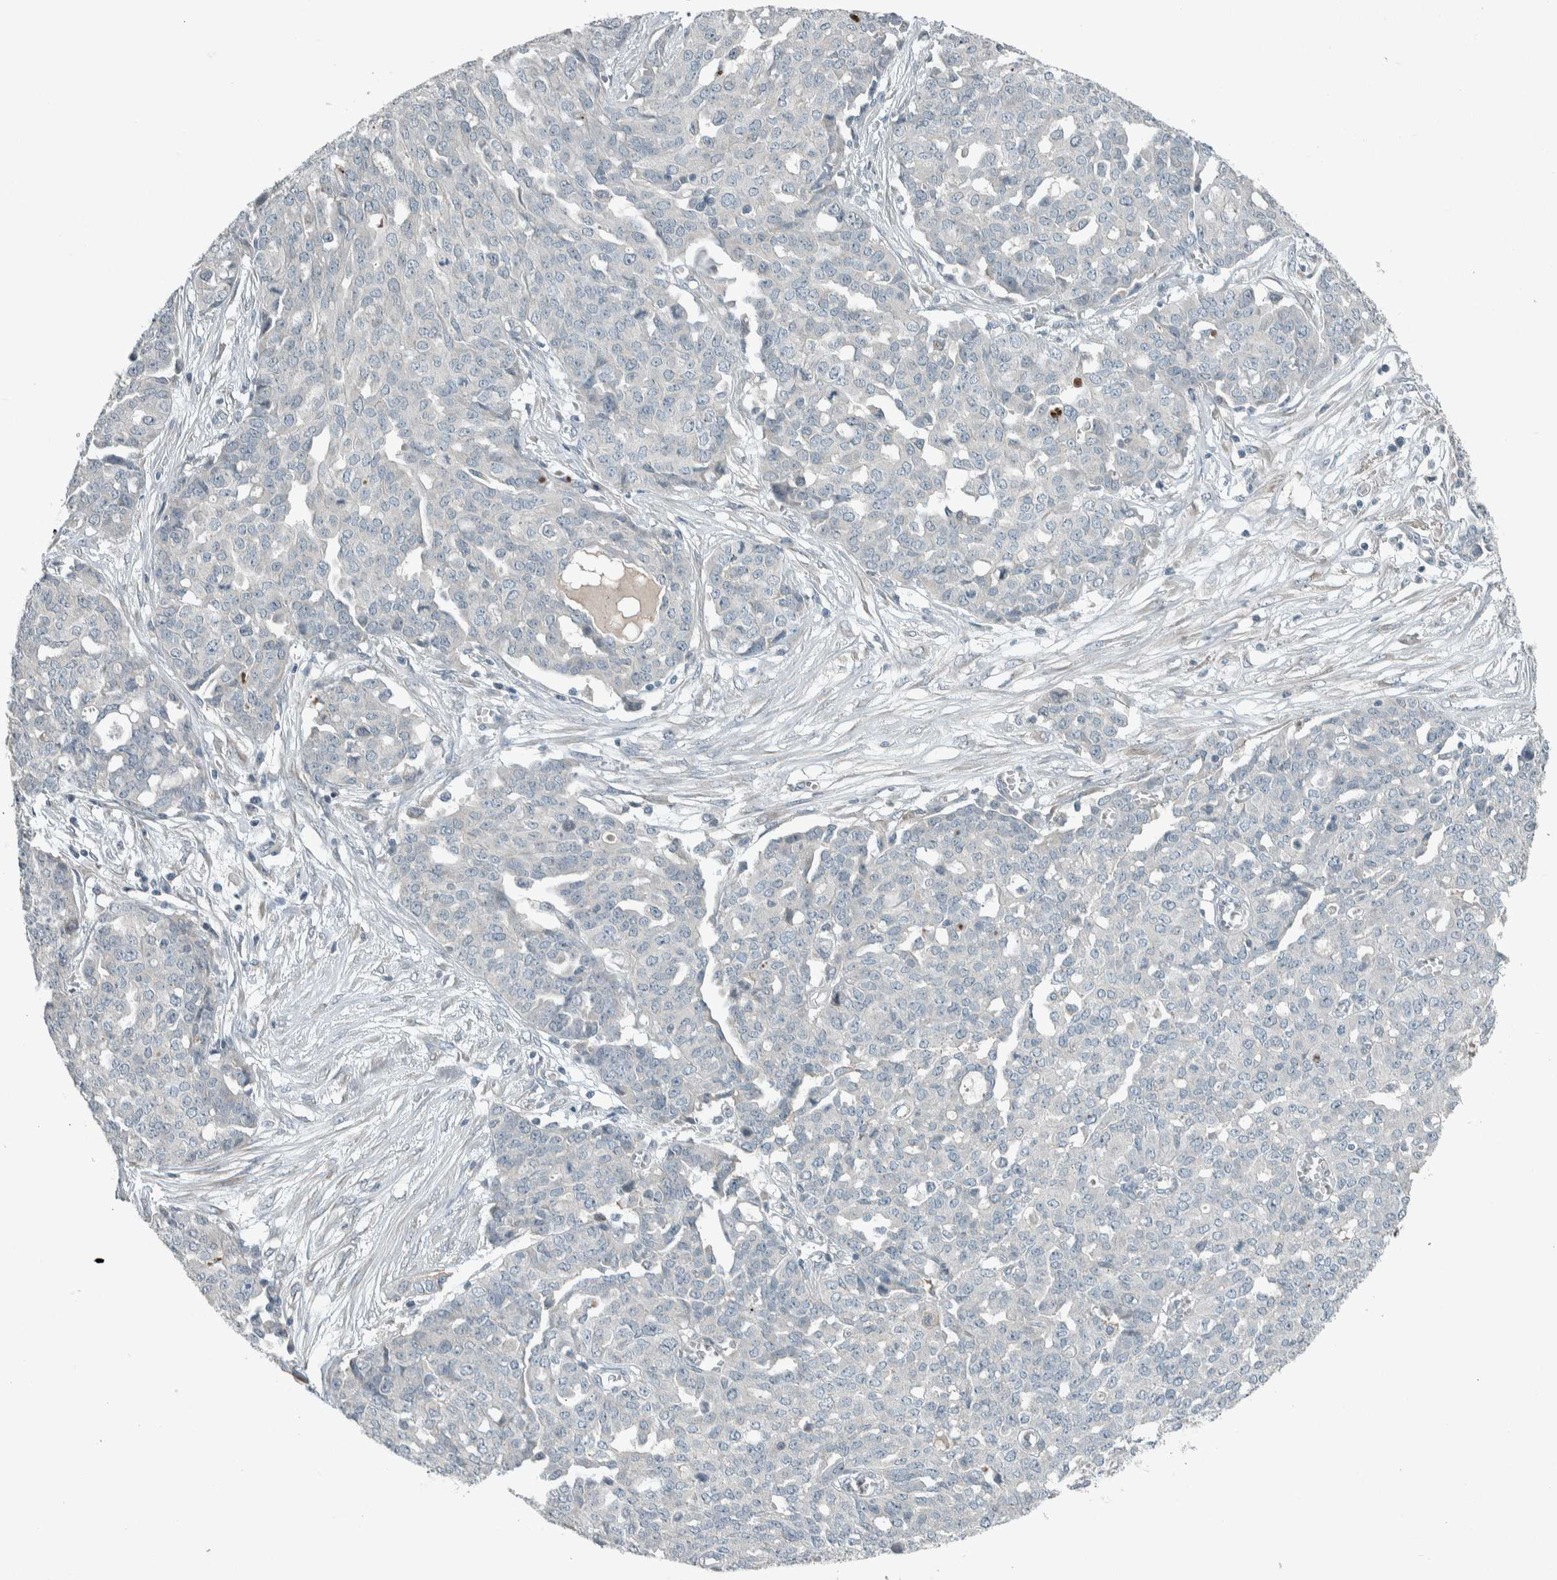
{"staining": {"intensity": "negative", "quantity": "none", "location": "none"}, "tissue": "ovarian cancer", "cell_type": "Tumor cells", "image_type": "cancer", "snomed": [{"axis": "morphology", "description": "Cystadenocarcinoma, serous, NOS"}, {"axis": "topography", "description": "Soft tissue"}, {"axis": "topography", "description": "Ovary"}], "caption": "The immunohistochemistry (IHC) image has no significant expression in tumor cells of ovarian serous cystadenocarcinoma tissue. (DAB (3,3'-diaminobenzidine) immunohistochemistry visualized using brightfield microscopy, high magnification).", "gene": "CERCAM", "patient": {"sex": "female", "age": 57}}